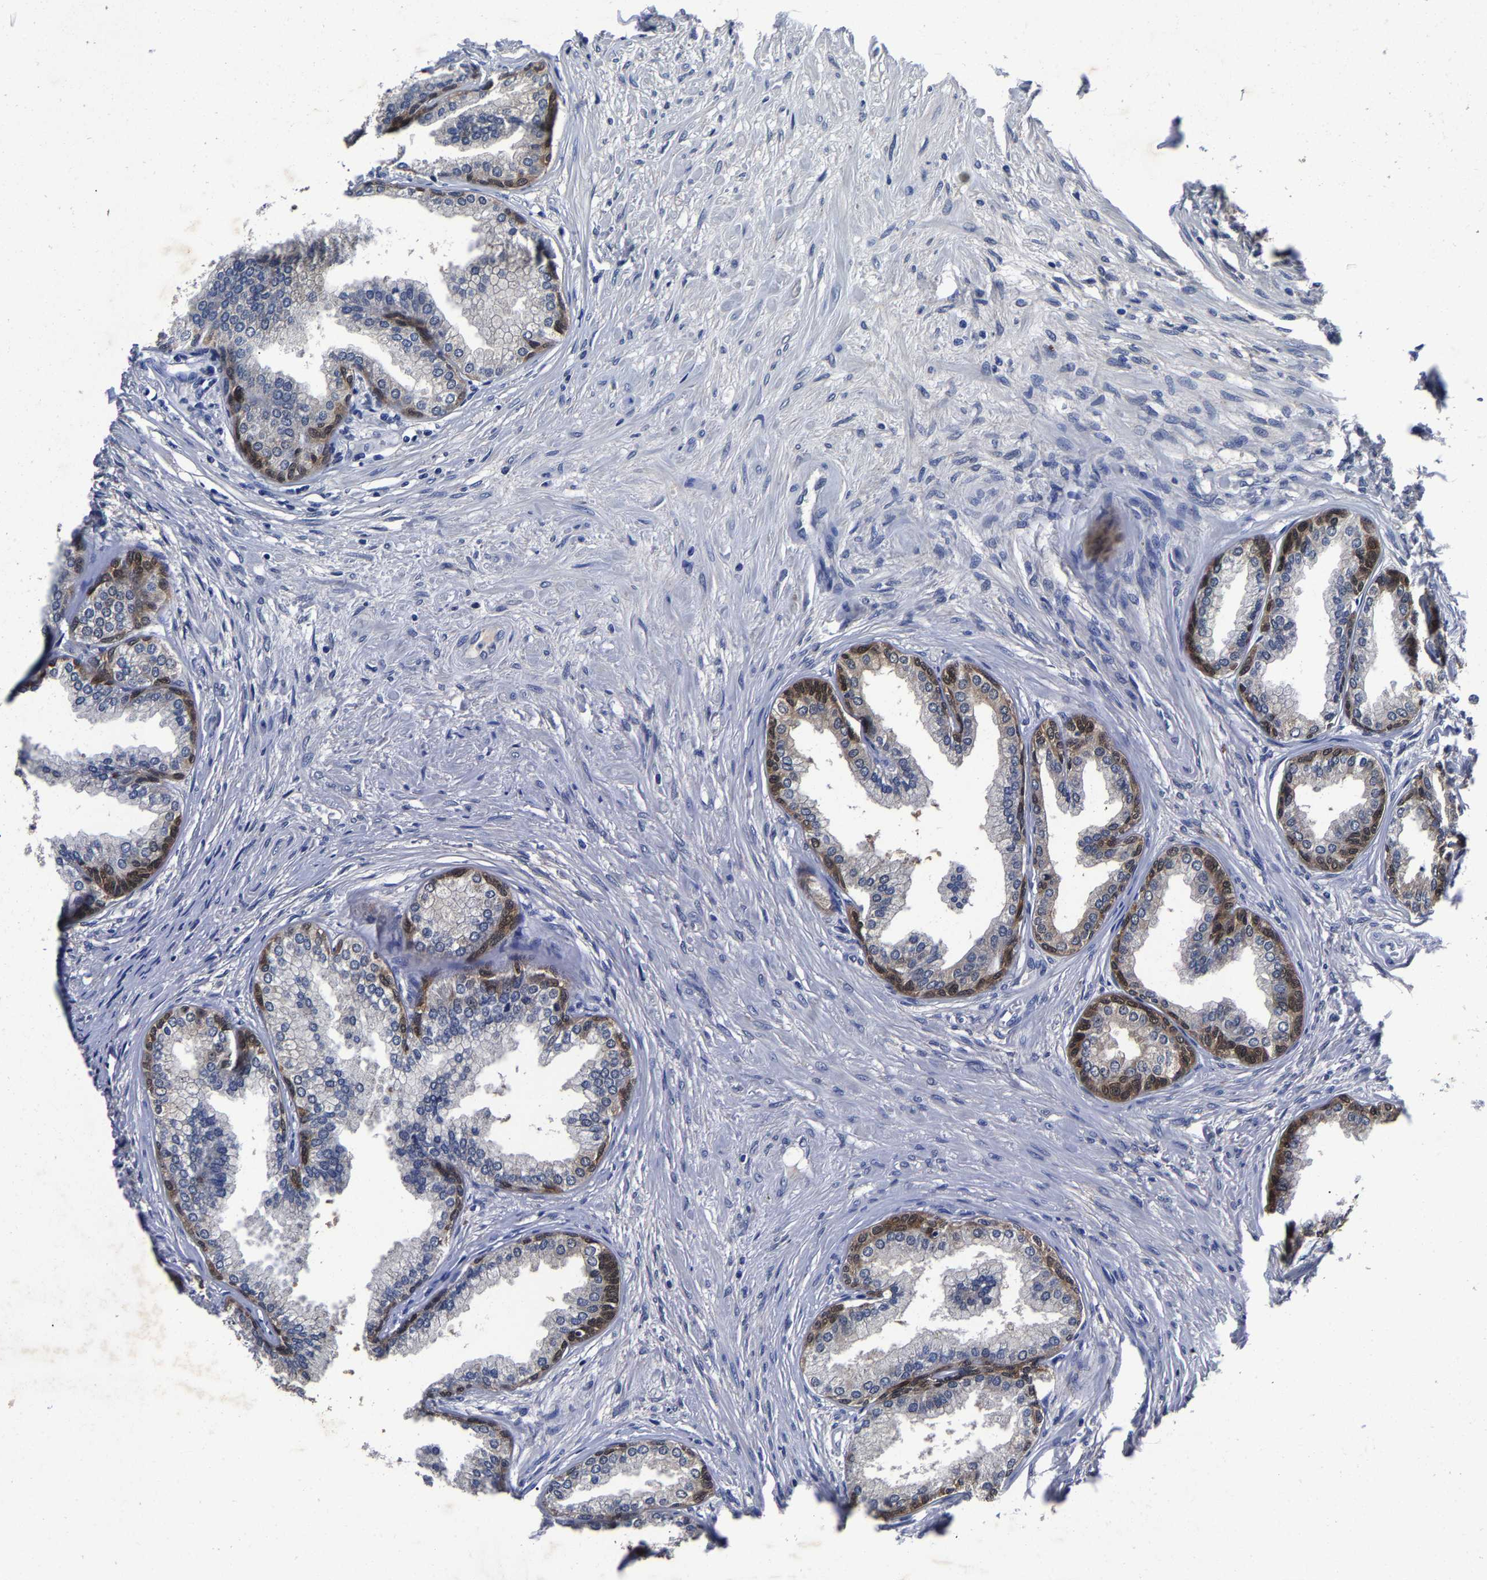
{"staining": {"intensity": "strong", "quantity": "25%-75%", "location": "cytoplasmic/membranous"}, "tissue": "prostate", "cell_type": "Glandular cells", "image_type": "normal", "snomed": [{"axis": "morphology", "description": "Normal tissue, NOS"}, {"axis": "topography", "description": "Prostate"}], "caption": "DAB immunohistochemical staining of benign prostate reveals strong cytoplasmic/membranous protein positivity in approximately 25%-75% of glandular cells.", "gene": "PSPH", "patient": {"sex": "male", "age": 76}}